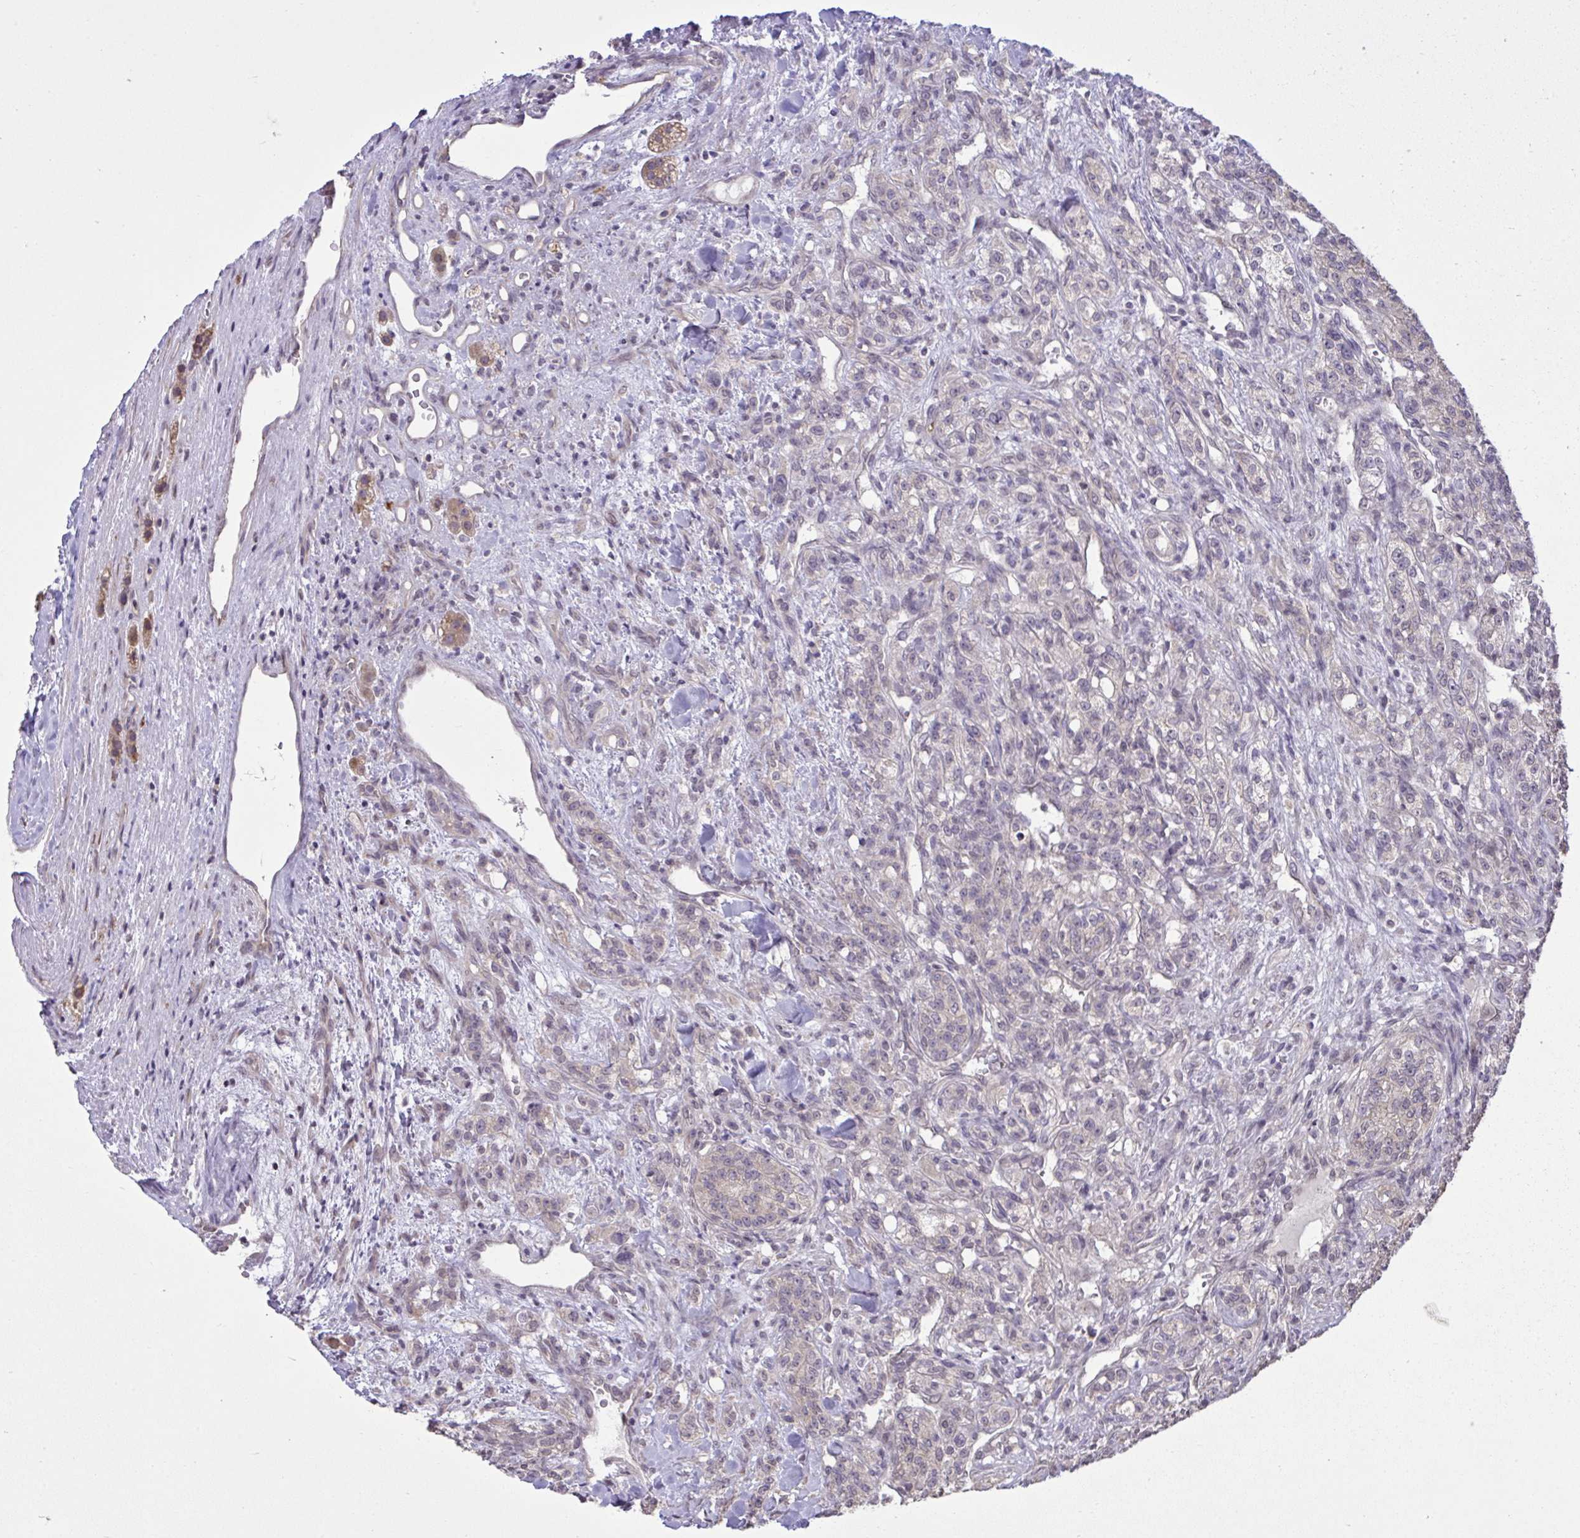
{"staining": {"intensity": "weak", "quantity": "<25%", "location": "cytoplasmic/membranous"}, "tissue": "renal cancer", "cell_type": "Tumor cells", "image_type": "cancer", "snomed": [{"axis": "morphology", "description": "Adenocarcinoma, NOS"}, {"axis": "topography", "description": "Kidney"}], "caption": "Histopathology image shows no protein staining in tumor cells of renal cancer (adenocarcinoma) tissue.", "gene": "CYP20A1", "patient": {"sex": "female", "age": 63}}